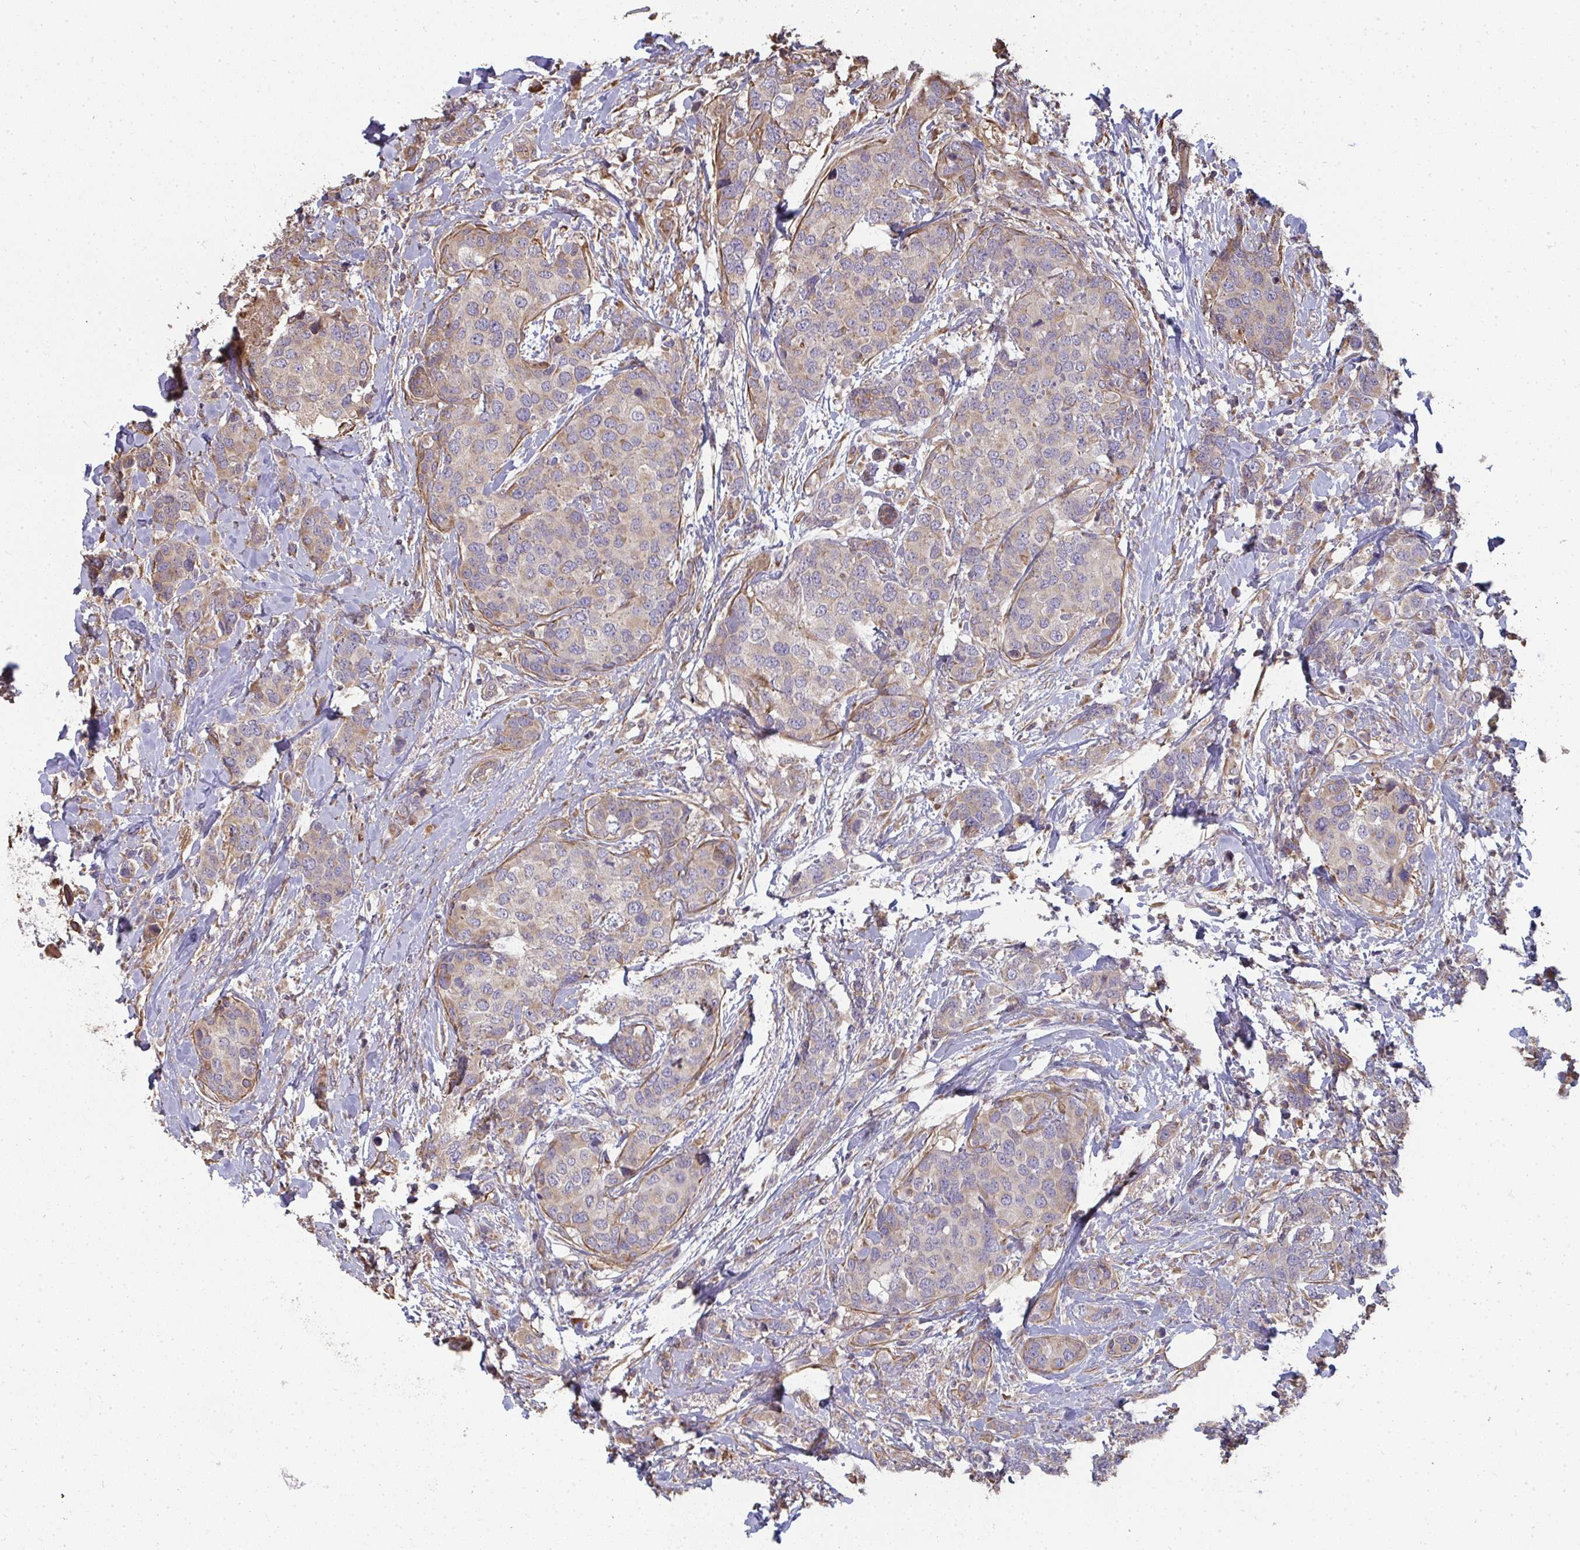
{"staining": {"intensity": "weak", "quantity": ">75%", "location": "cytoplasmic/membranous"}, "tissue": "breast cancer", "cell_type": "Tumor cells", "image_type": "cancer", "snomed": [{"axis": "morphology", "description": "Lobular carcinoma"}, {"axis": "topography", "description": "Breast"}], "caption": "Immunohistochemical staining of breast lobular carcinoma shows weak cytoplasmic/membranous protein positivity in approximately >75% of tumor cells.", "gene": "ZFYVE28", "patient": {"sex": "female", "age": 59}}